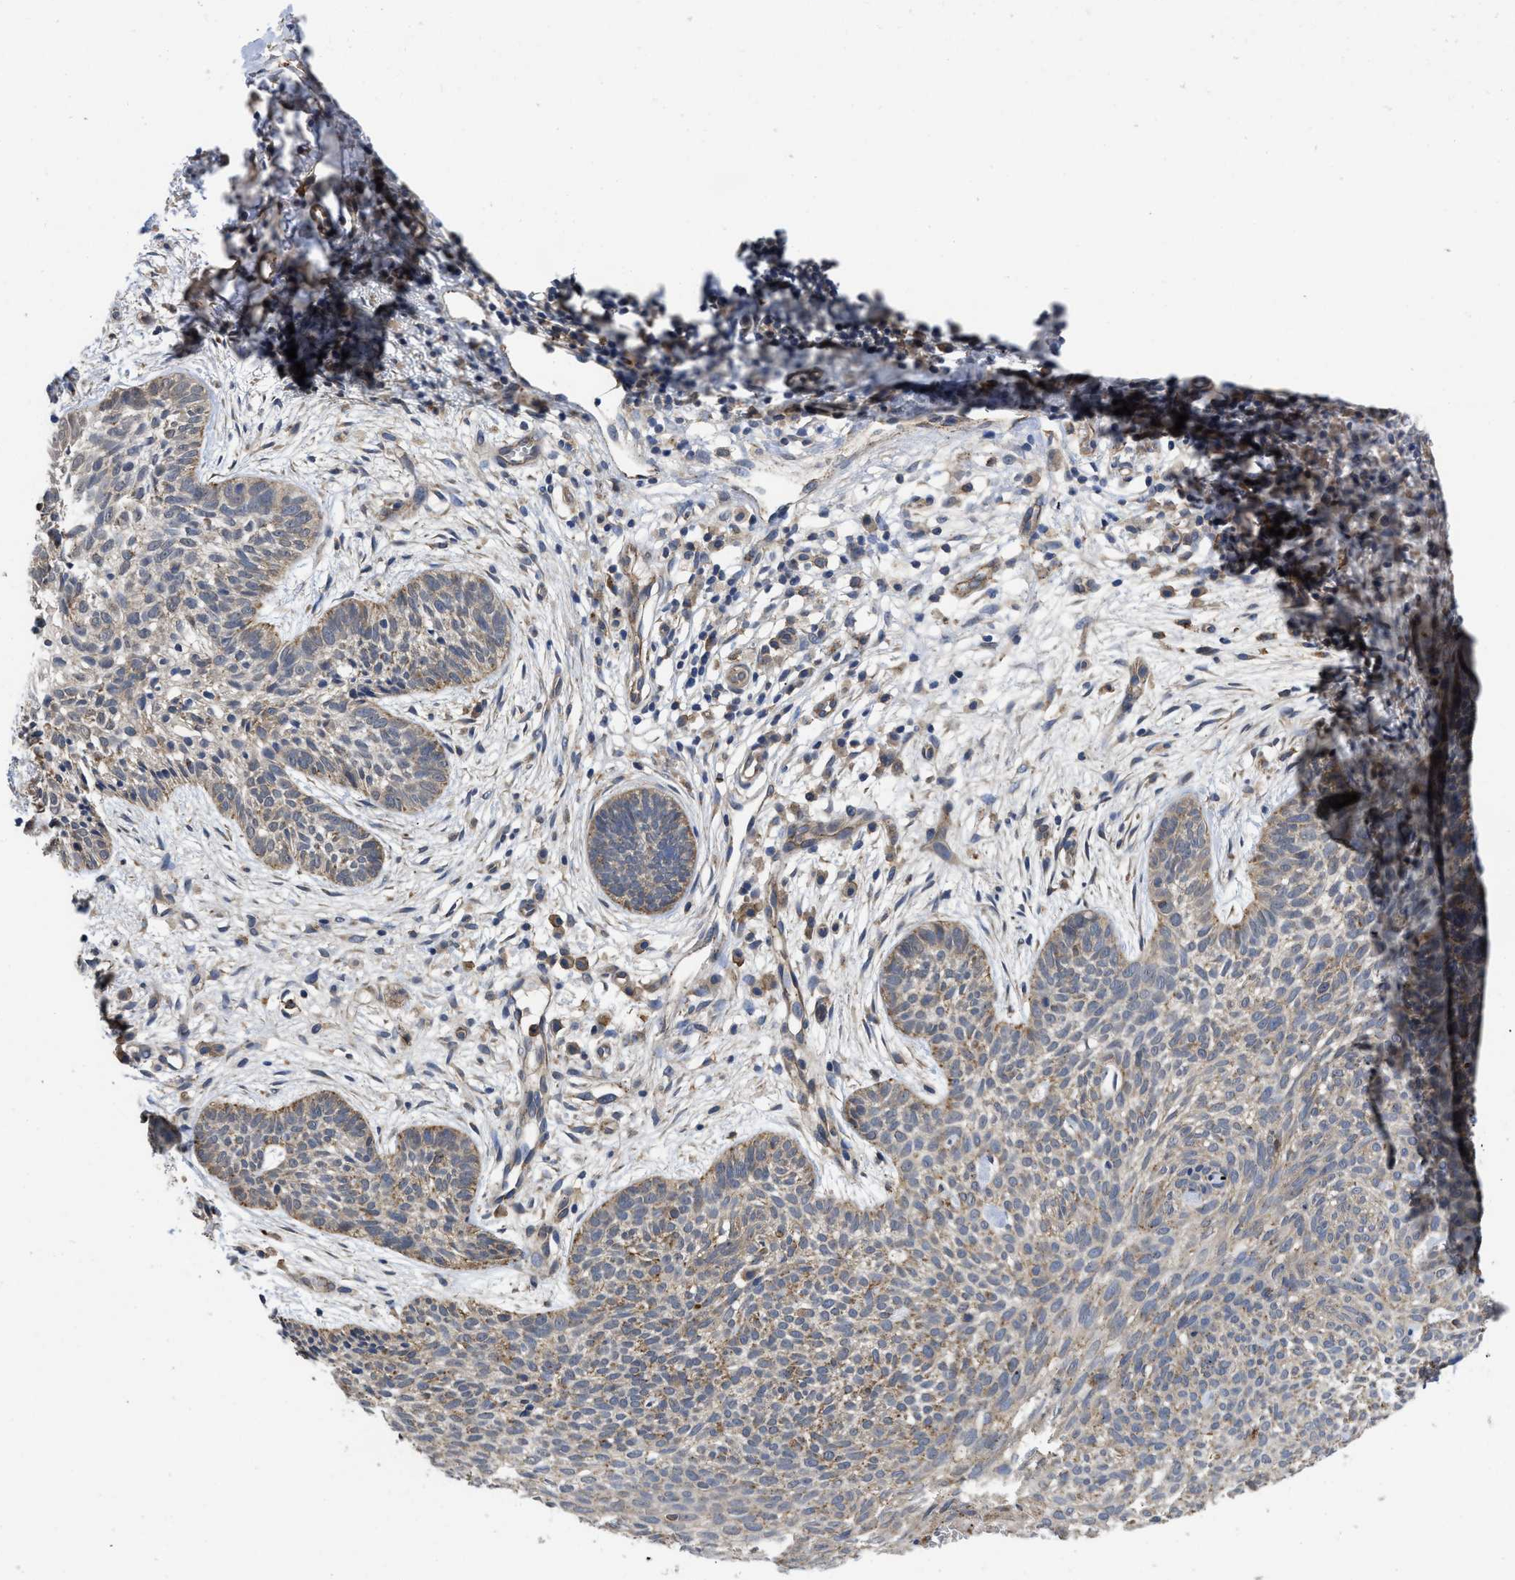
{"staining": {"intensity": "moderate", "quantity": "<25%", "location": "cytoplasmic/membranous"}, "tissue": "skin cancer", "cell_type": "Tumor cells", "image_type": "cancer", "snomed": [{"axis": "morphology", "description": "Basal cell carcinoma"}, {"axis": "topography", "description": "Skin"}], "caption": "A high-resolution photomicrograph shows IHC staining of basal cell carcinoma (skin), which demonstrates moderate cytoplasmic/membranous expression in about <25% of tumor cells.", "gene": "PKD2", "patient": {"sex": "female", "age": 59}}